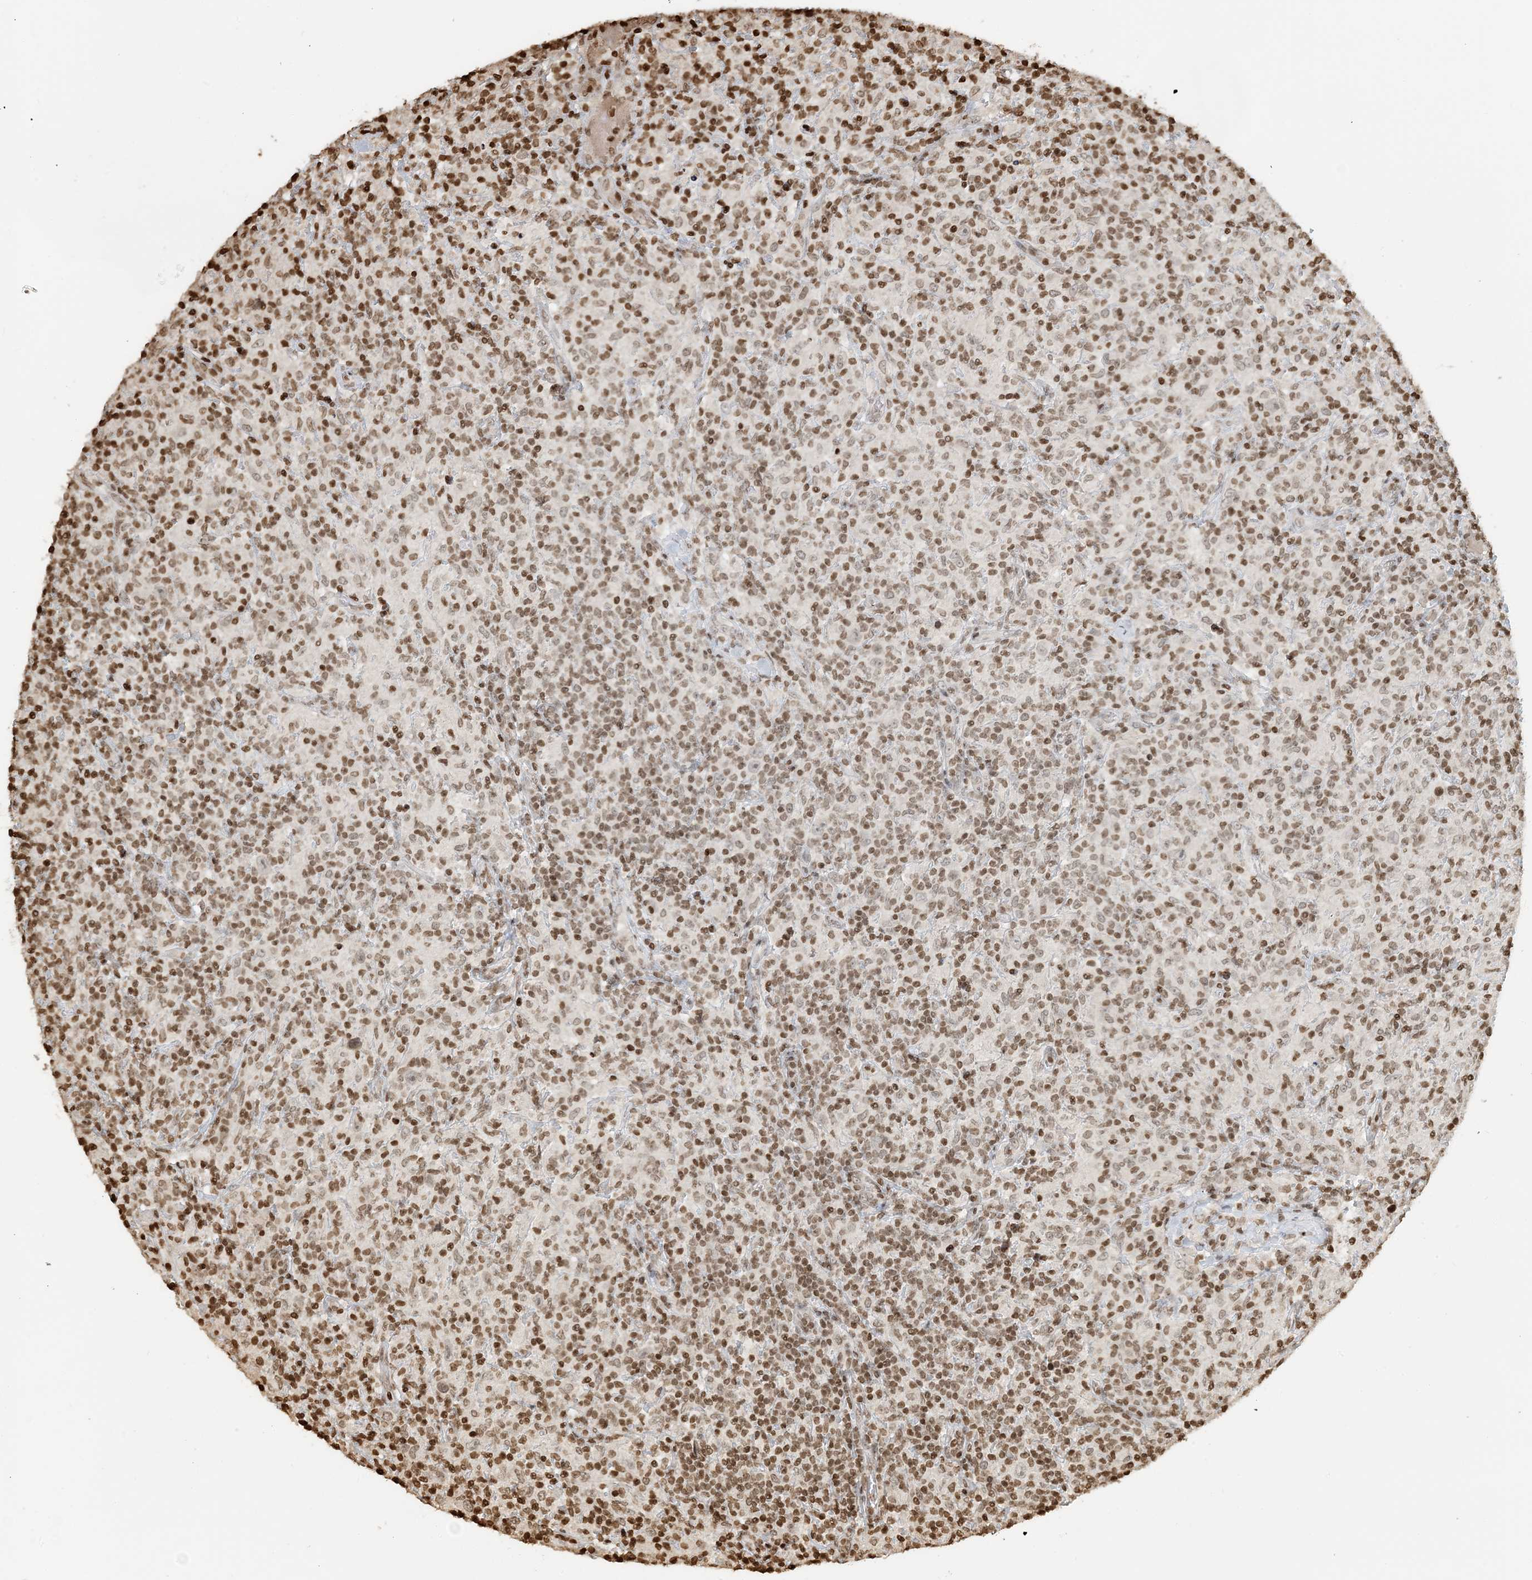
{"staining": {"intensity": "negative", "quantity": "none", "location": "none"}, "tissue": "lymphoma", "cell_type": "Tumor cells", "image_type": "cancer", "snomed": [{"axis": "morphology", "description": "Hodgkin's disease, NOS"}, {"axis": "topography", "description": "Lymph node"}], "caption": "IHC image of neoplastic tissue: Hodgkin's disease stained with DAB (3,3'-diaminobenzidine) shows no significant protein expression in tumor cells.", "gene": "H3-3B", "patient": {"sex": "male", "age": 70}}